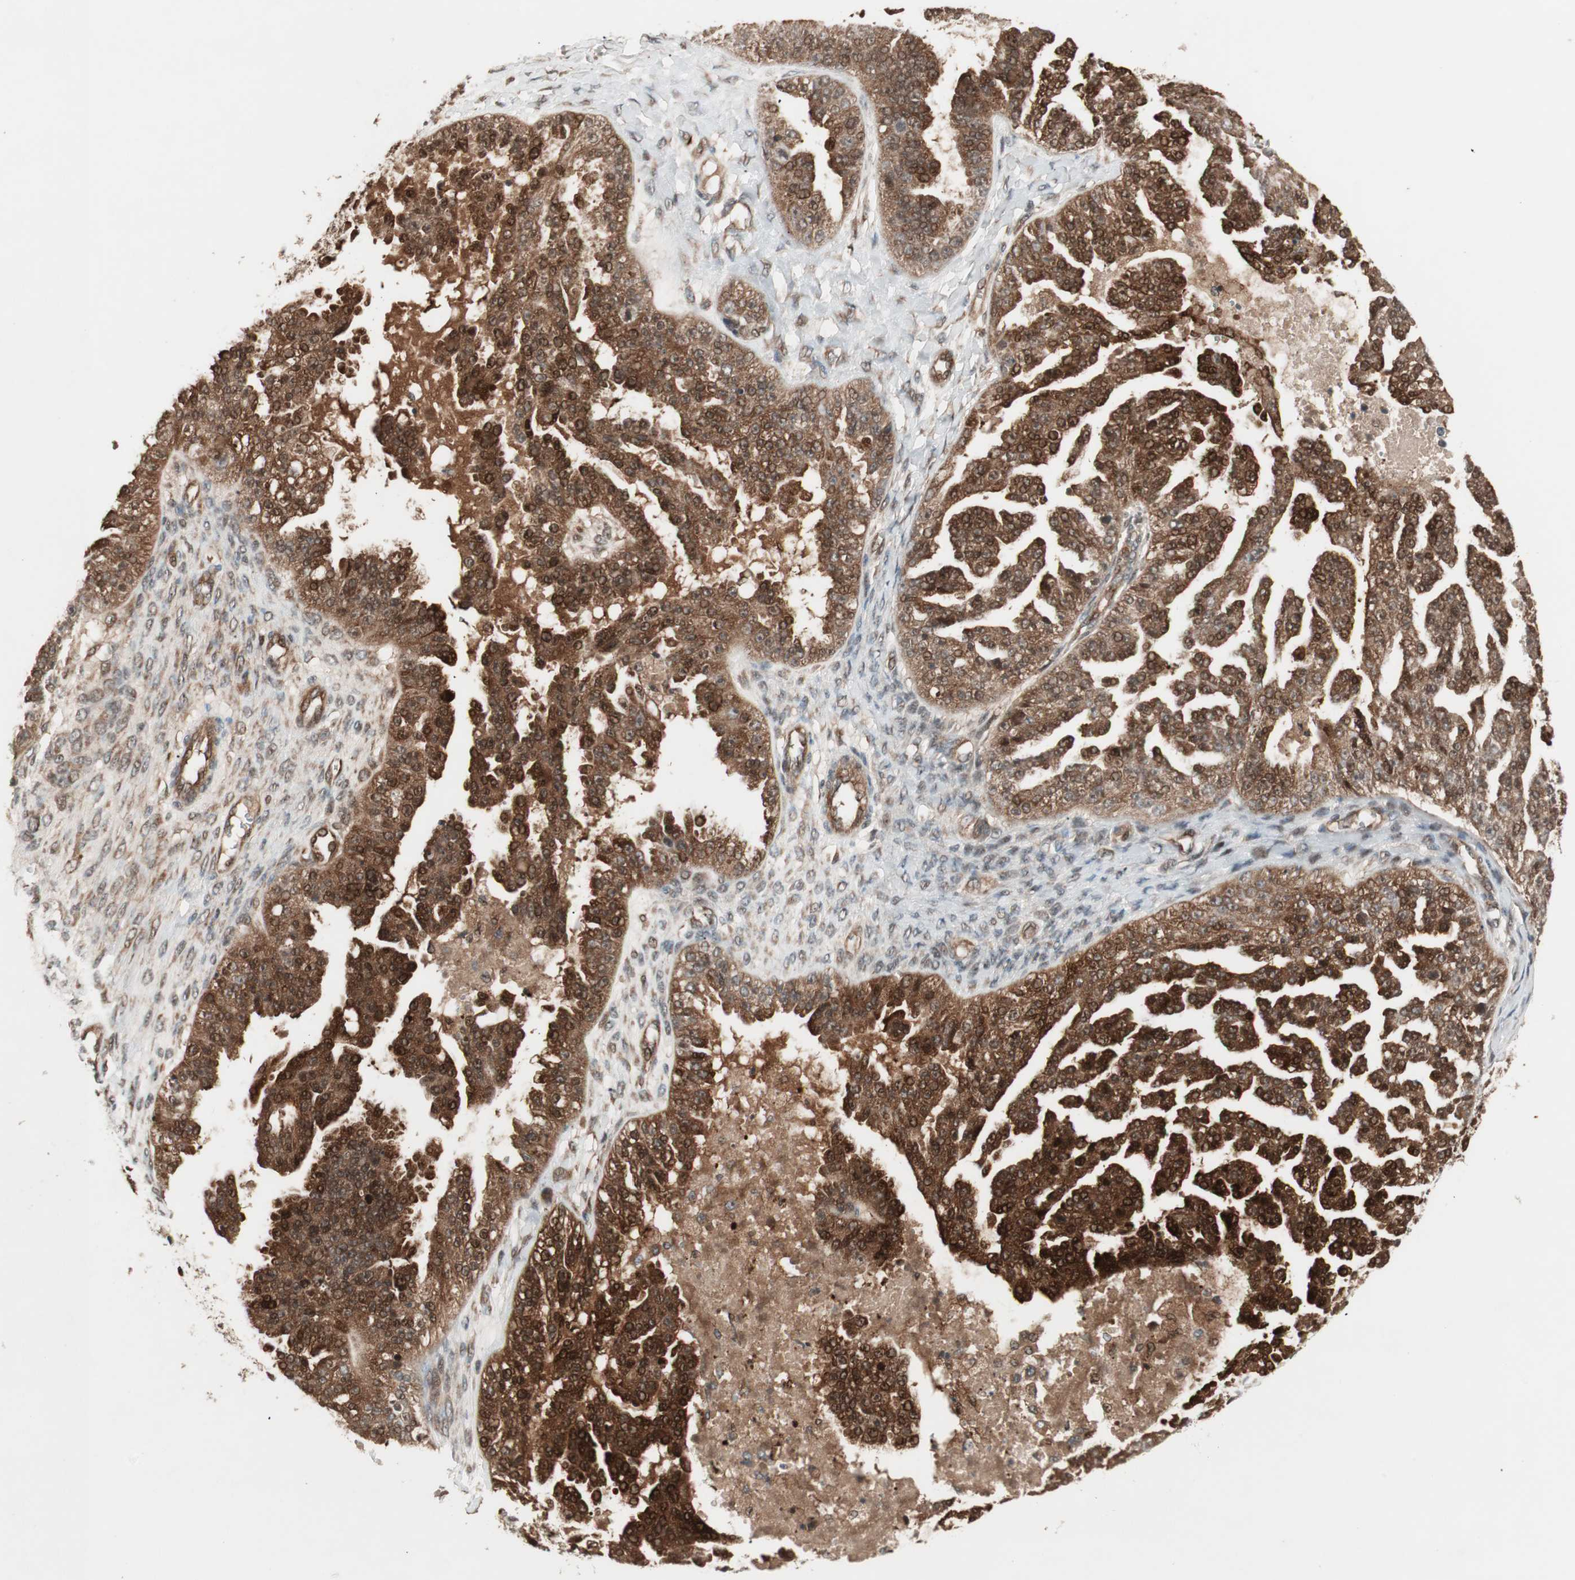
{"staining": {"intensity": "strong", "quantity": ">75%", "location": "cytoplasmic/membranous,nuclear"}, "tissue": "ovarian cancer", "cell_type": "Tumor cells", "image_type": "cancer", "snomed": [{"axis": "morphology", "description": "Carcinoma, NOS"}, {"axis": "topography", "description": "Soft tissue"}, {"axis": "topography", "description": "Ovary"}], "caption": "Protein staining exhibits strong cytoplasmic/membranous and nuclear positivity in approximately >75% of tumor cells in ovarian cancer. Nuclei are stained in blue.", "gene": "PRKG2", "patient": {"sex": "female", "age": 54}}